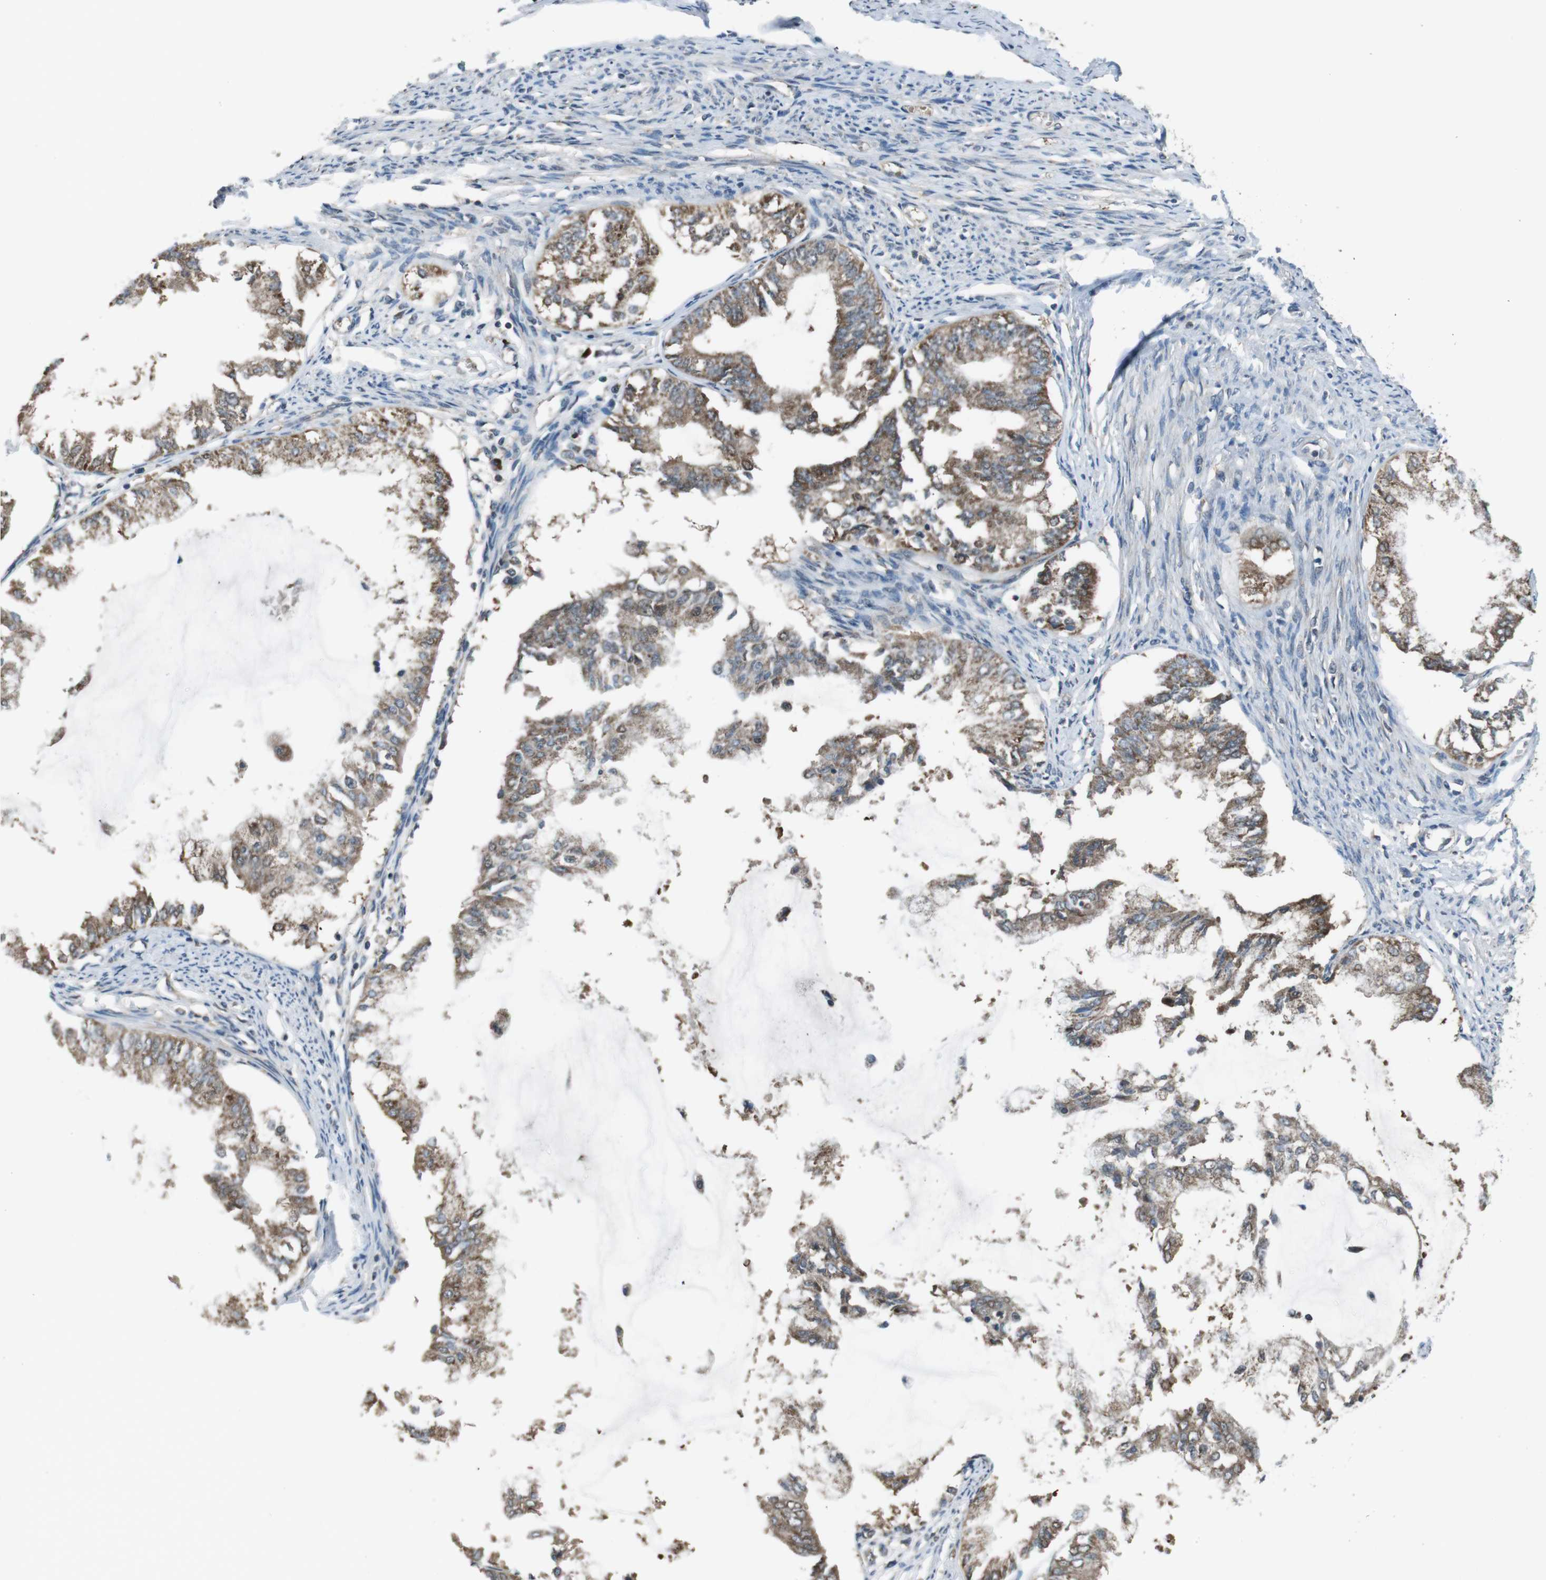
{"staining": {"intensity": "moderate", "quantity": ">75%", "location": "cytoplasmic/membranous"}, "tissue": "endometrial cancer", "cell_type": "Tumor cells", "image_type": "cancer", "snomed": [{"axis": "morphology", "description": "Adenocarcinoma, NOS"}, {"axis": "topography", "description": "Endometrium"}], "caption": "DAB (3,3'-diaminobenzidine) immunohistochemical staining of endometrial cancer (adenocarcinoma) reveals moderate cytoplasmic/membranous protein staining in about >75% of tumor cells. Immunohistochemistry stains the protein of interest in brown and the nuclei are stained blue.", "gene": "SSR3", "patient": {"sex": "female", "age": 86}}